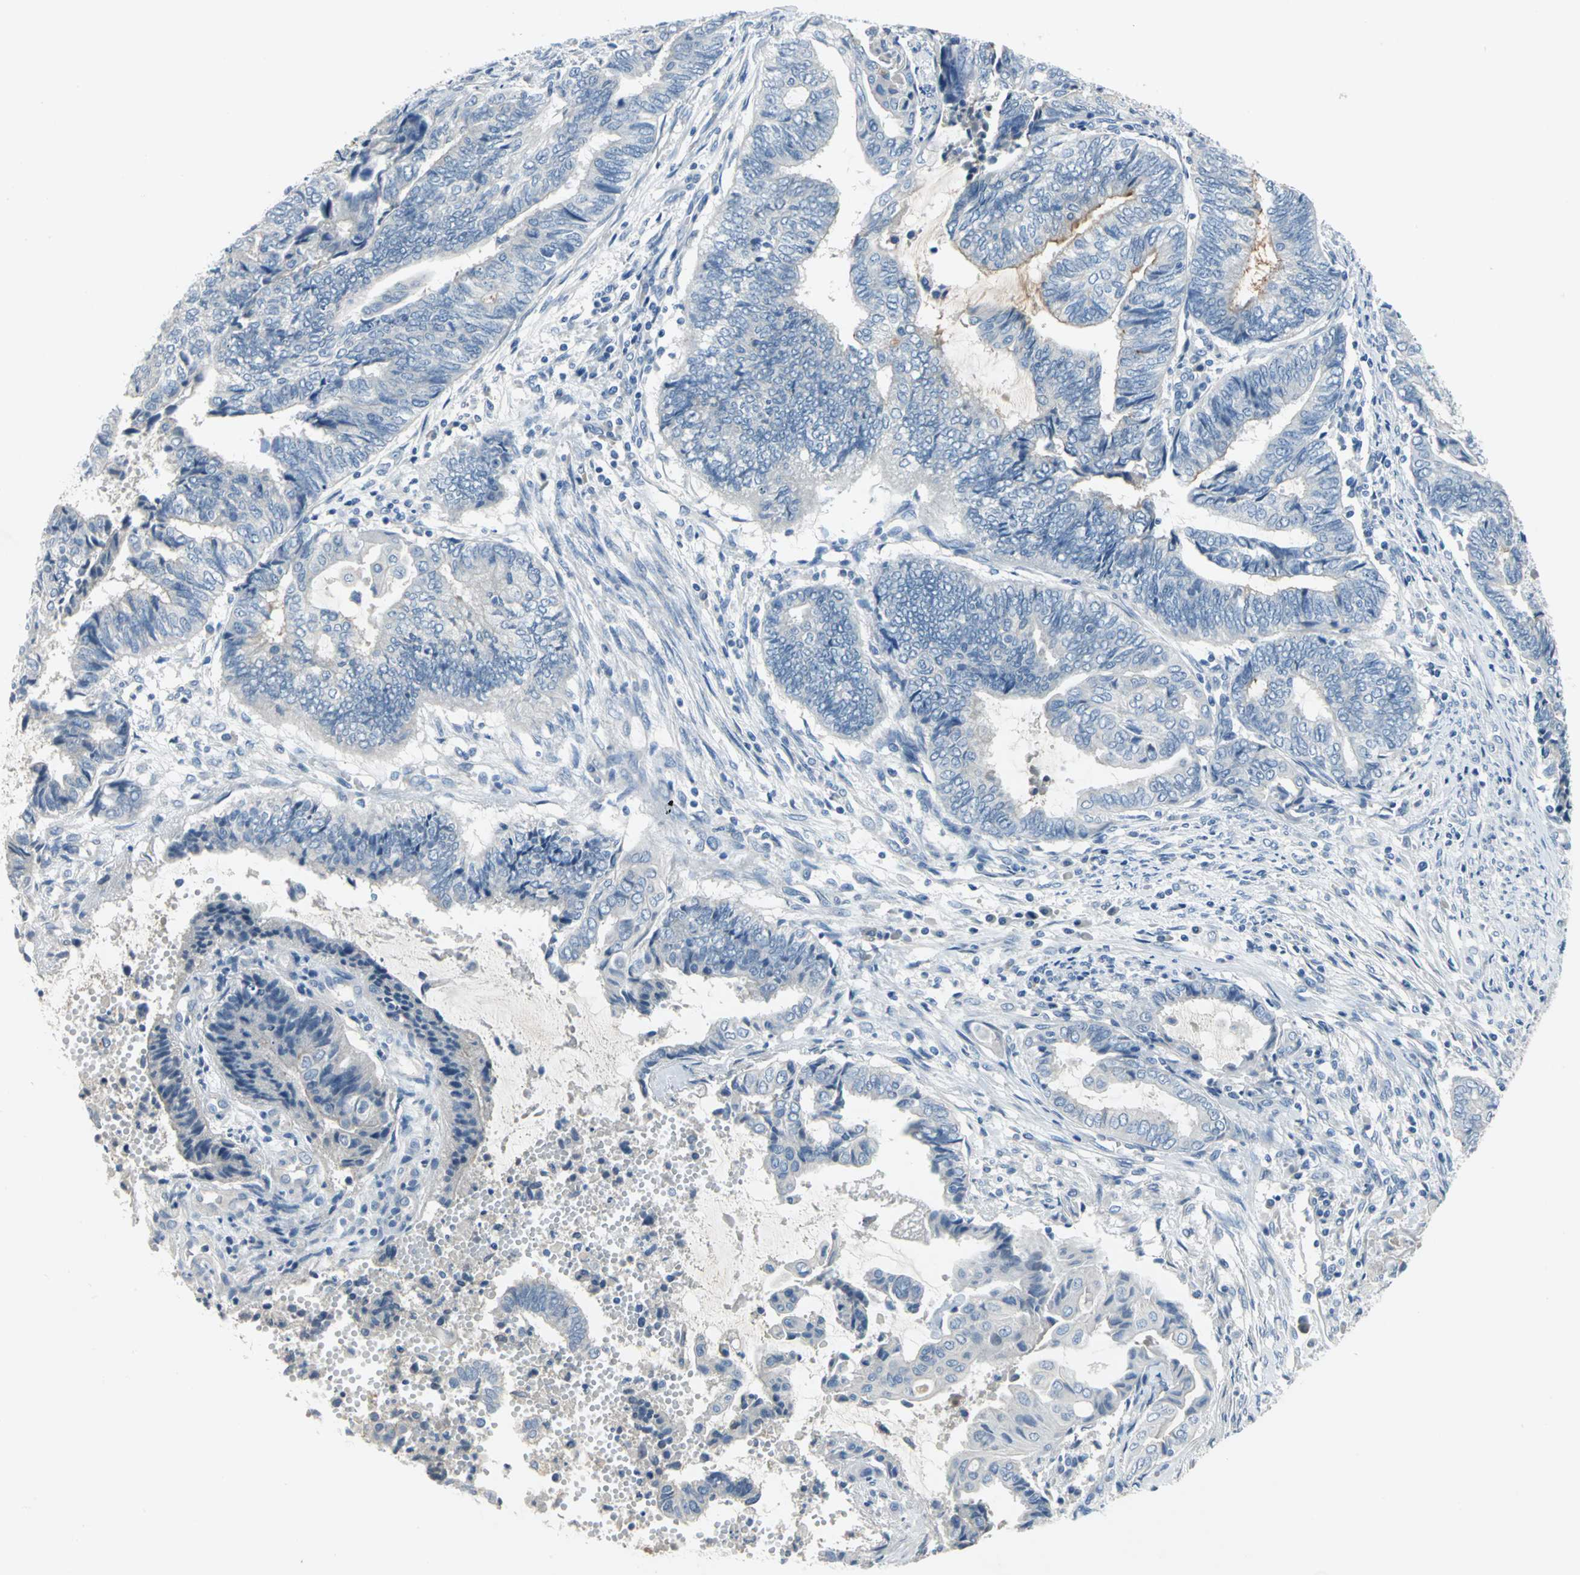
{"staining": {"intensity": "negative", "quantity": "none", "location": "none"}, "tissue": "endometrial cancer", "cell_type": "Tumor cells", "image_type": "cancer", "snomed": [{"axis": "morphology", "description": "Adenocarcinoma, NOS"}, {"axis": "topography", "description": "Uterus"}, {"axis": "topography", "description": "Endometrium"}], "caption": "High power microscopy image of an immunohistochemistry (IHC) photomicrograph of endometrial cancer, revealing no significant positivity in tumor cells.", "gene": "PTGDS", "patient": {"sex": "female", "age": 70}}